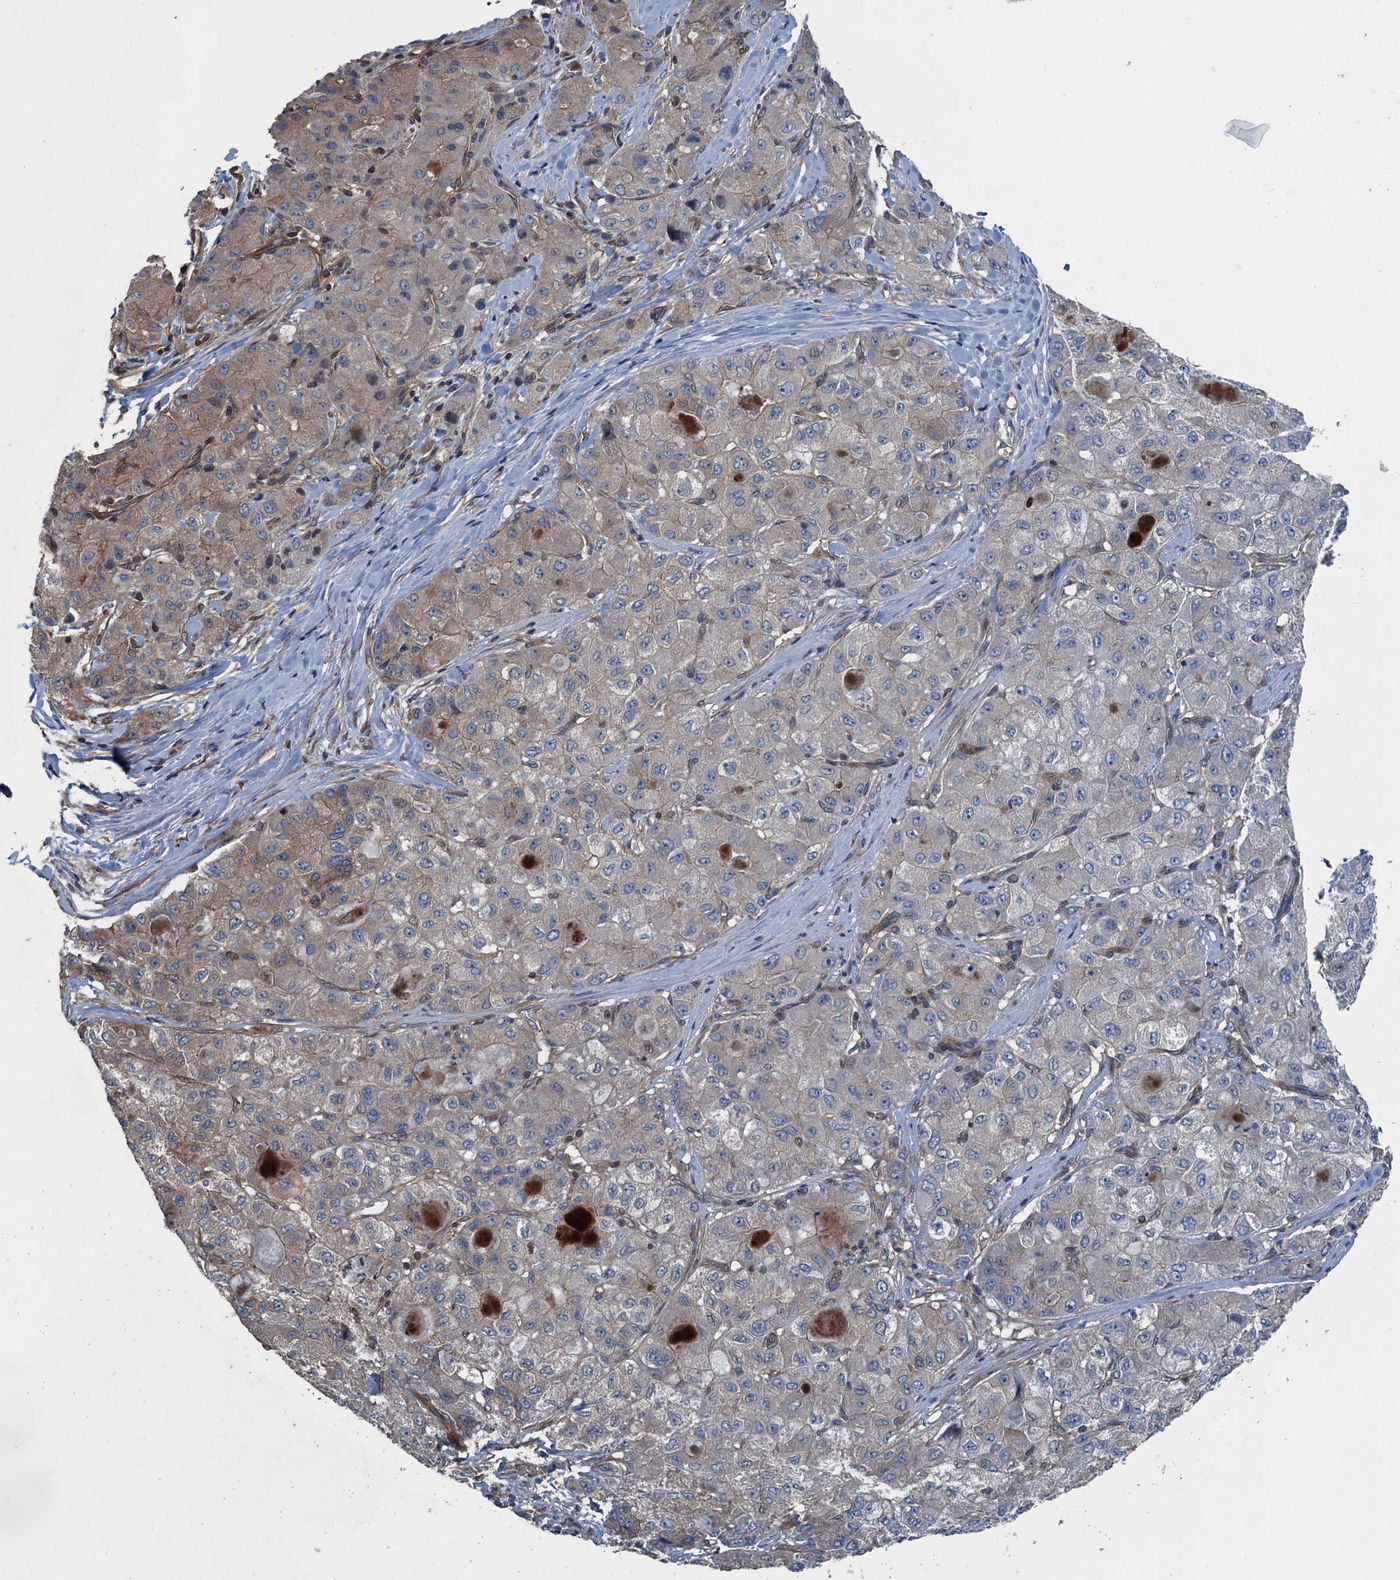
{"staining": {"intensity": "weak", "quantity": "<25%", "location": "cytoplasmic/membranous"}, "tissue": "liver cancer", "cell_type": "Tumor cells", "image_type": "cancer", "snomed": [{"axis": "morphology", "description": "Carcinoma, Hepatocellular, NOS"}, {"axis": "topography", "description": "Liver"}], "caption": "There is no significant expression in tumor cells of hepatocellular carcinoma (liver).", "gene": "TRAPPC8", "patient": {"sex": "male", "age": 80}}